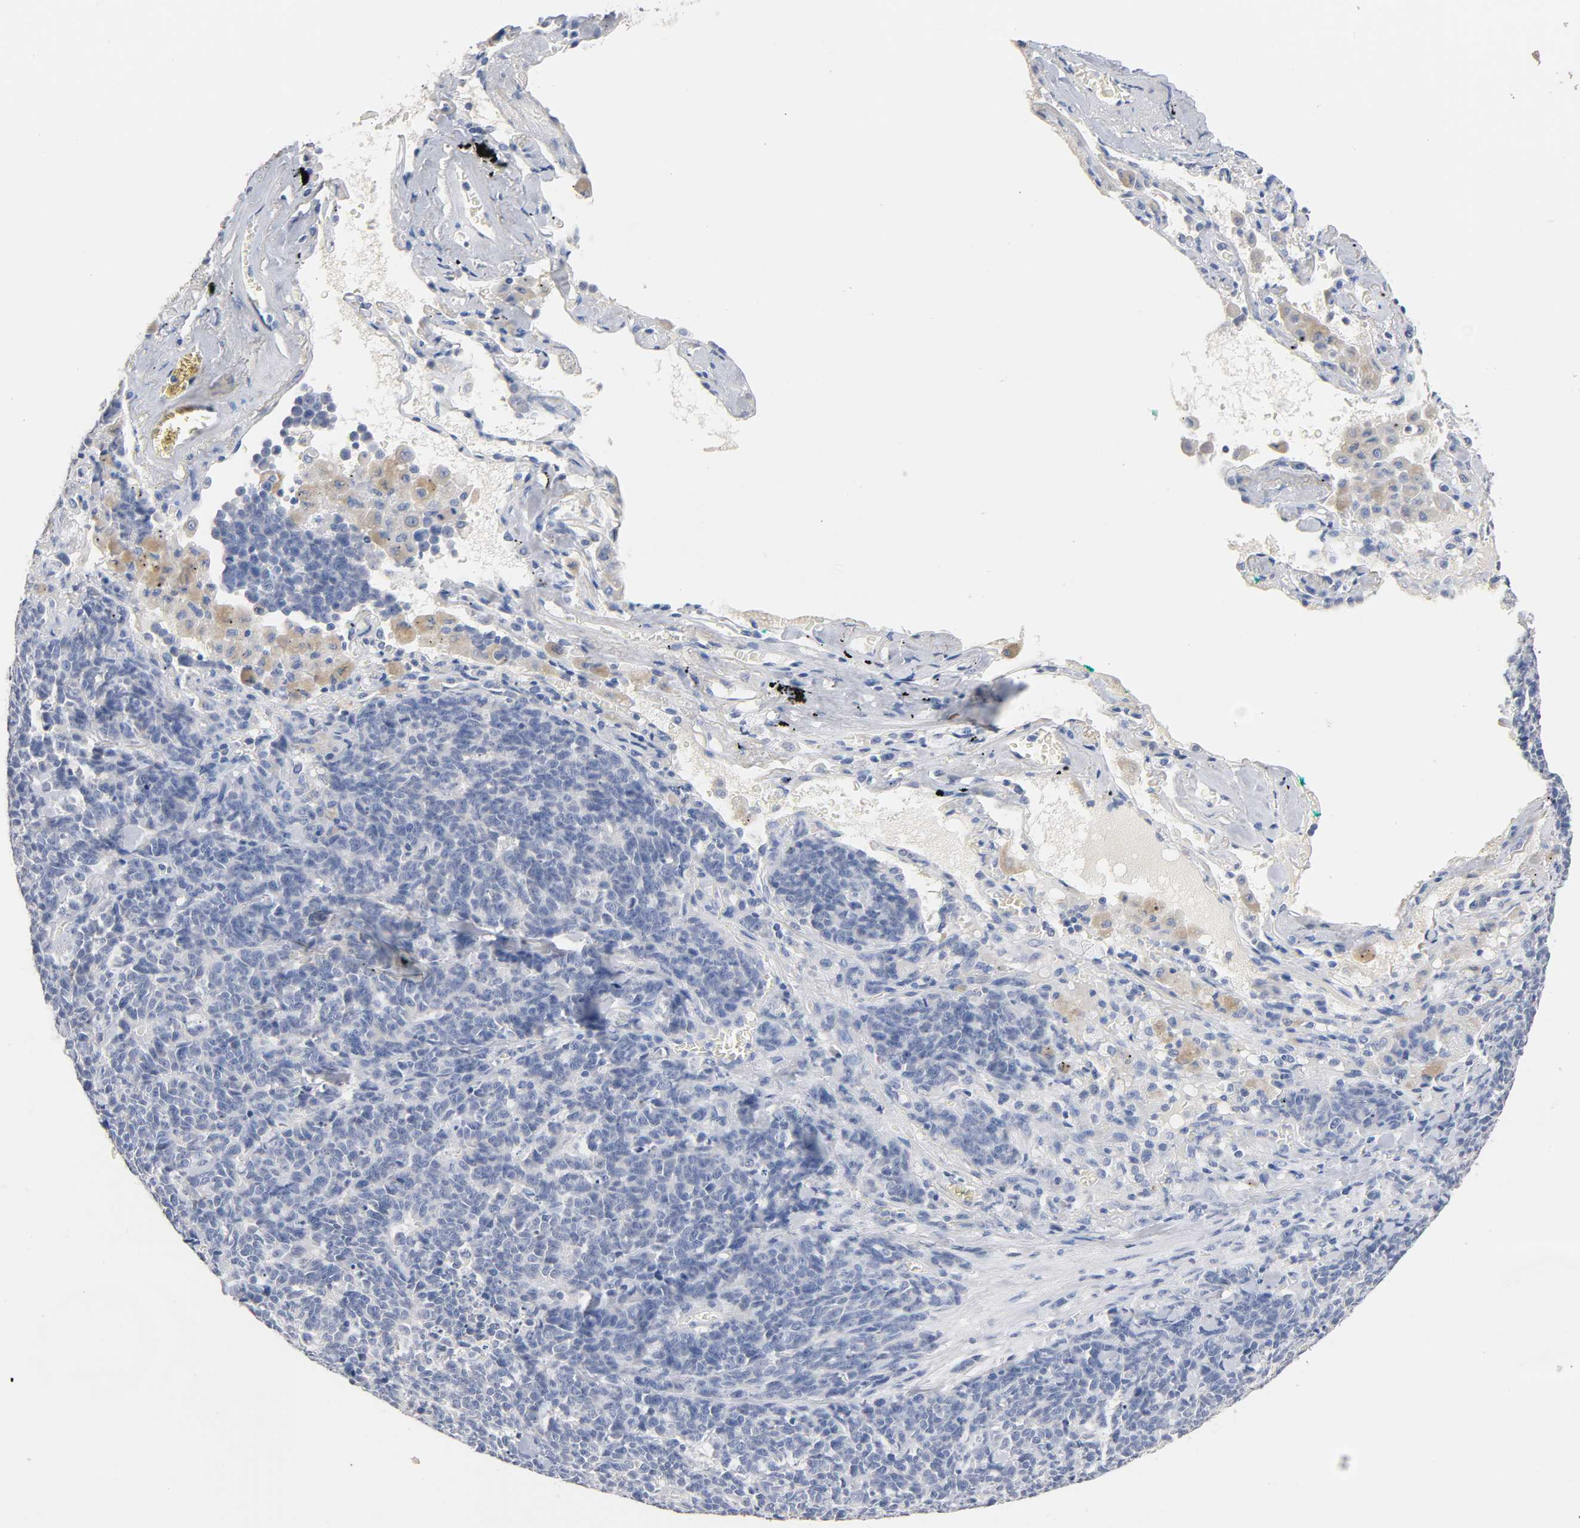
{"staining": {"intensity": "negative", "quantity": "none", "location": "none"}, "tissue": "lung cancer", "cell_type": "Tumor cells", "image_type": "cancer", "snomed": [{"axis": "morphology", "description": "Neoplasm, malignant, NOS"}, {"axis": "topography", "description": "Lung"}], "caption": "DAB immunohistochemical staining of lung cancer shows no significant staining in tumor cells.", "gene": "ZCCHC13", "patient": {"sex": "female", "age": 58}}